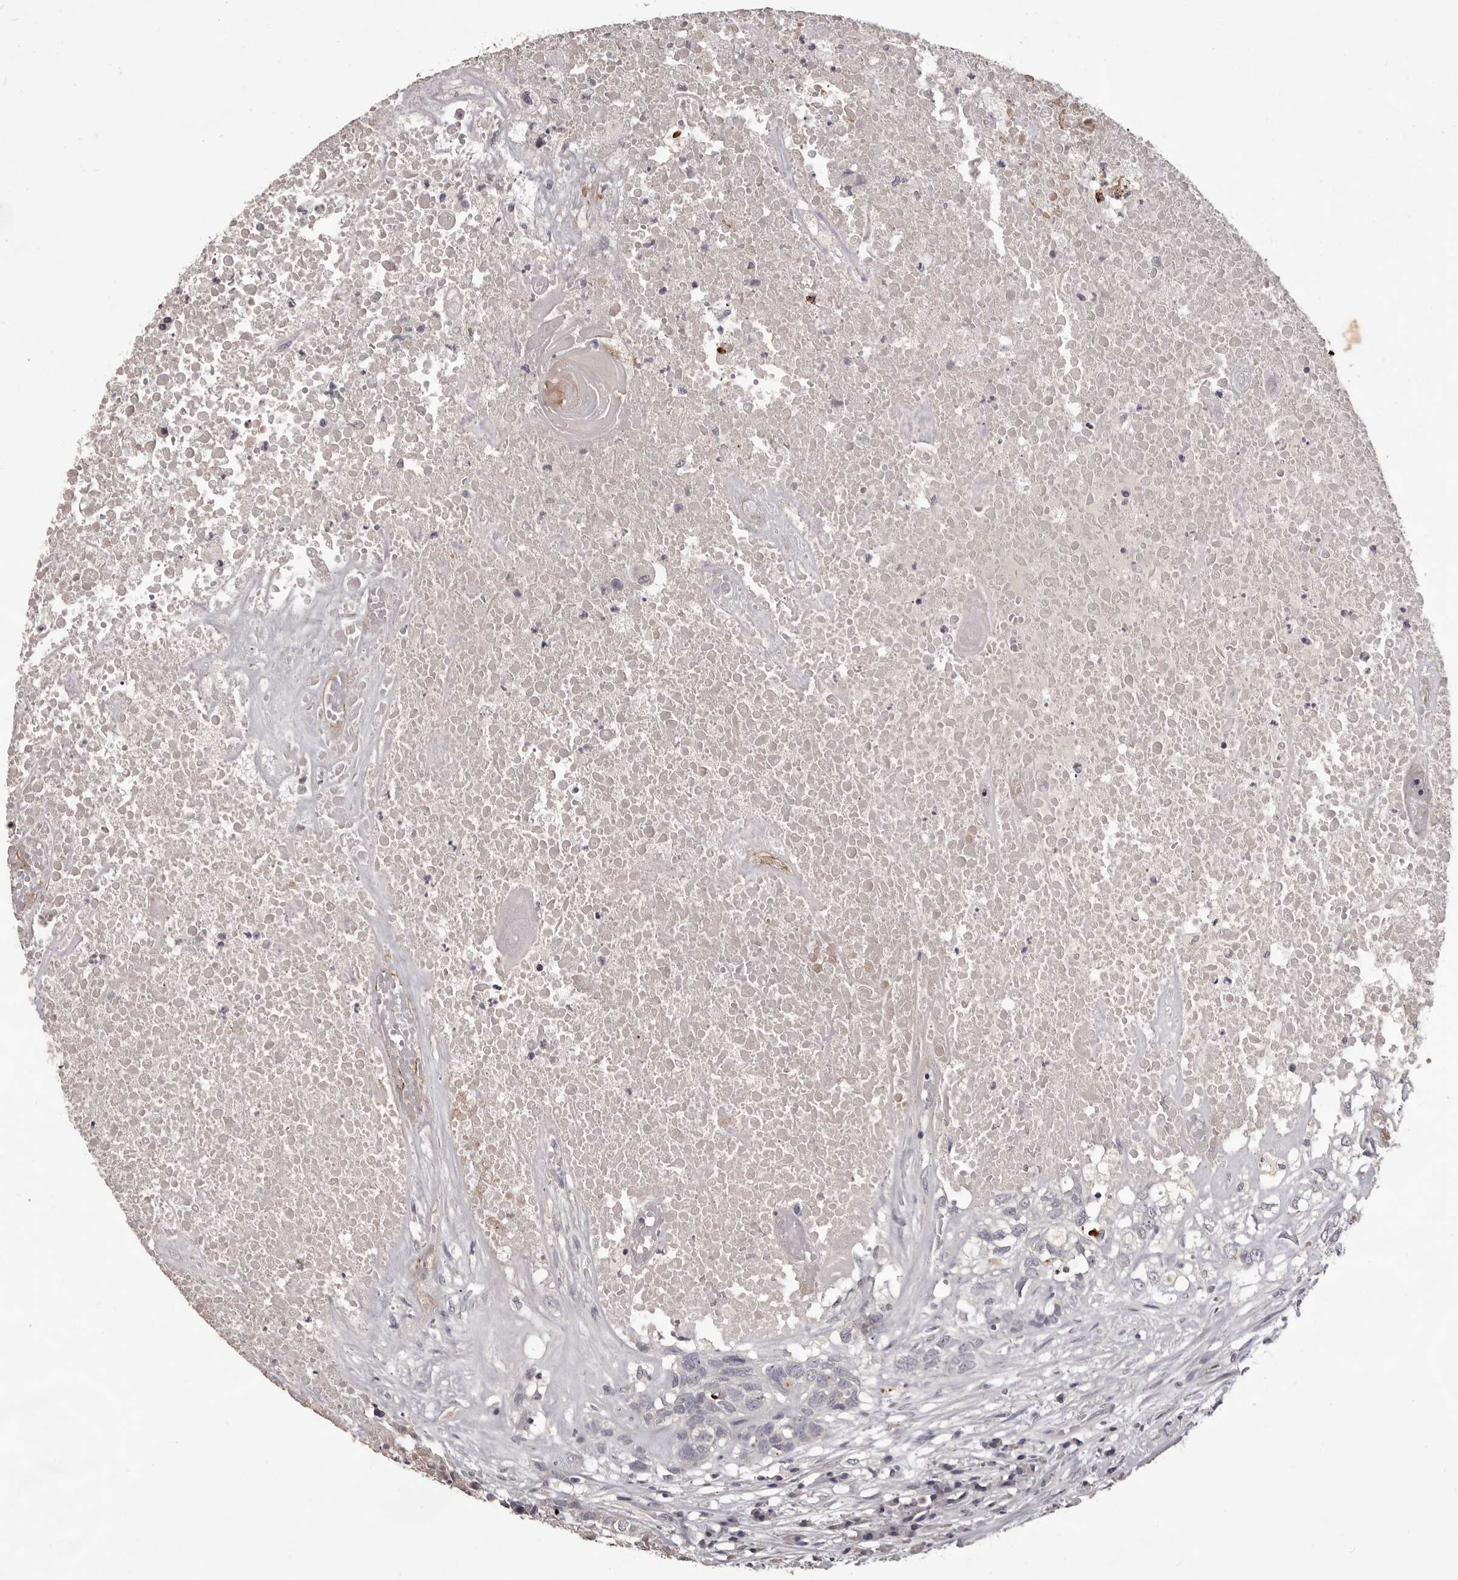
{"staining": {"intensity": "negative", "quantity": "none", "location": "none"}, "tissue": "head and neck cancer", "cell_type": "Tumor cells", "image_type": "cancer", "snomed": [{"axis": "morphology", "description": "Squamous cell carcinoma, NOS"}, {"axis": "topography", "description": "Head-Neck"}], "caption": "Immunohistochemistry photomicrograph of neoplastic tissue: head and neck cancer (squamous cell carcinoma) stained with DAB displays no significant protein positivity in tumor cells.", "gene": "GPR78", "patient": {"sex": "male", "age": 66}}